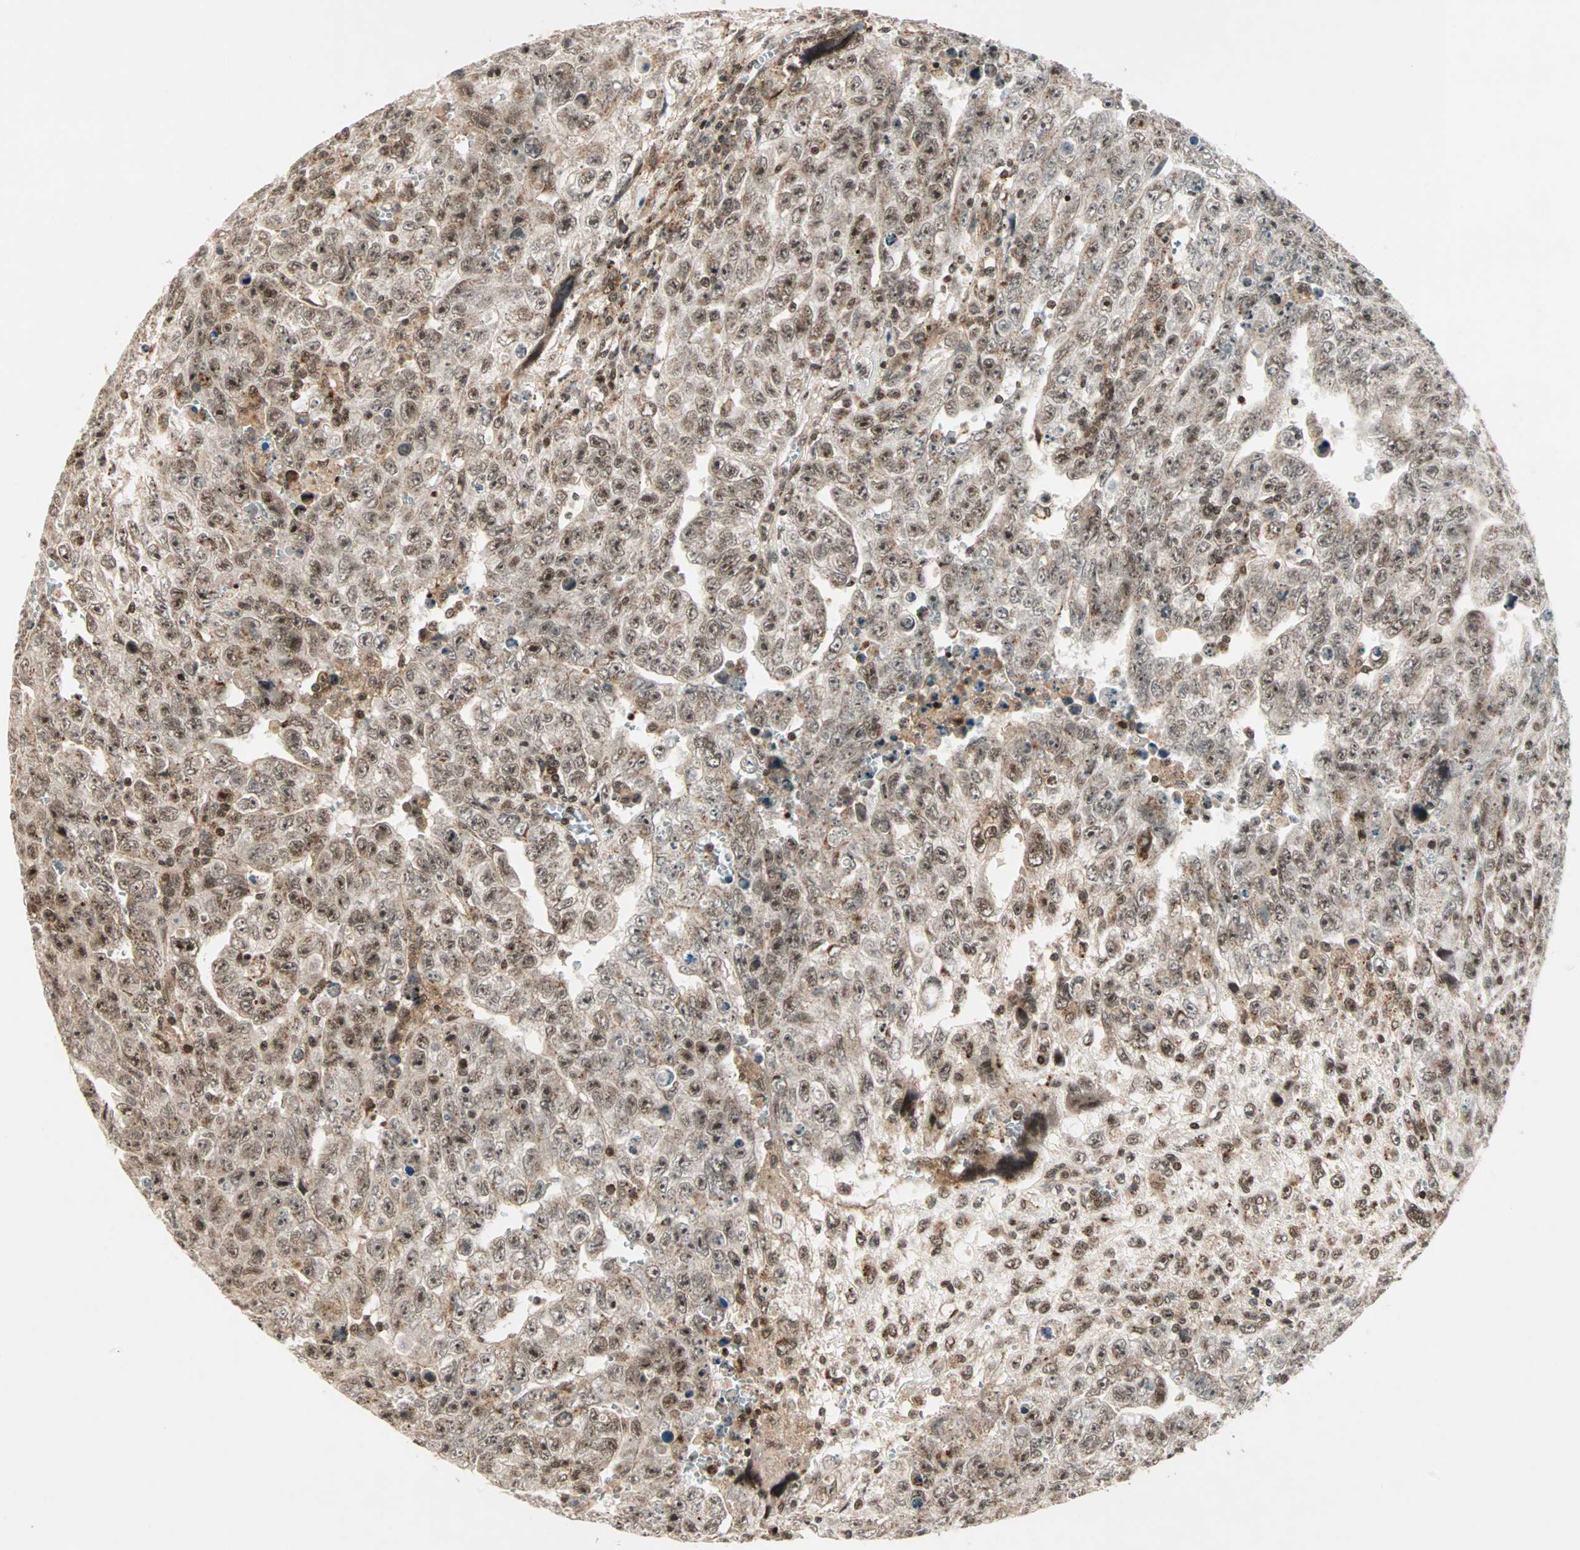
{"staining": {"intensity": "strong", "quantity": ">75%", "location": "cytoplasmic/membranous,nuclear"}, "tissue": "testis cancer", "cell_type": "Tumor cells", "image_type": "cancer", "snomed": [{"axis": "morphology", "description": "Carcinoma, Embryonal, NOS"}, {"axis": "topography", "description": "Testis"}], "caption": "About >75% of tumor cells in testis cancer (embryonal carcinoma) show strong cytoplasmic/membranous and nuclear protein expression as visualized by brown immunohistochemical staining.", "gene": "ZBED9", "patient": {"sex": "male", "age": 28}}